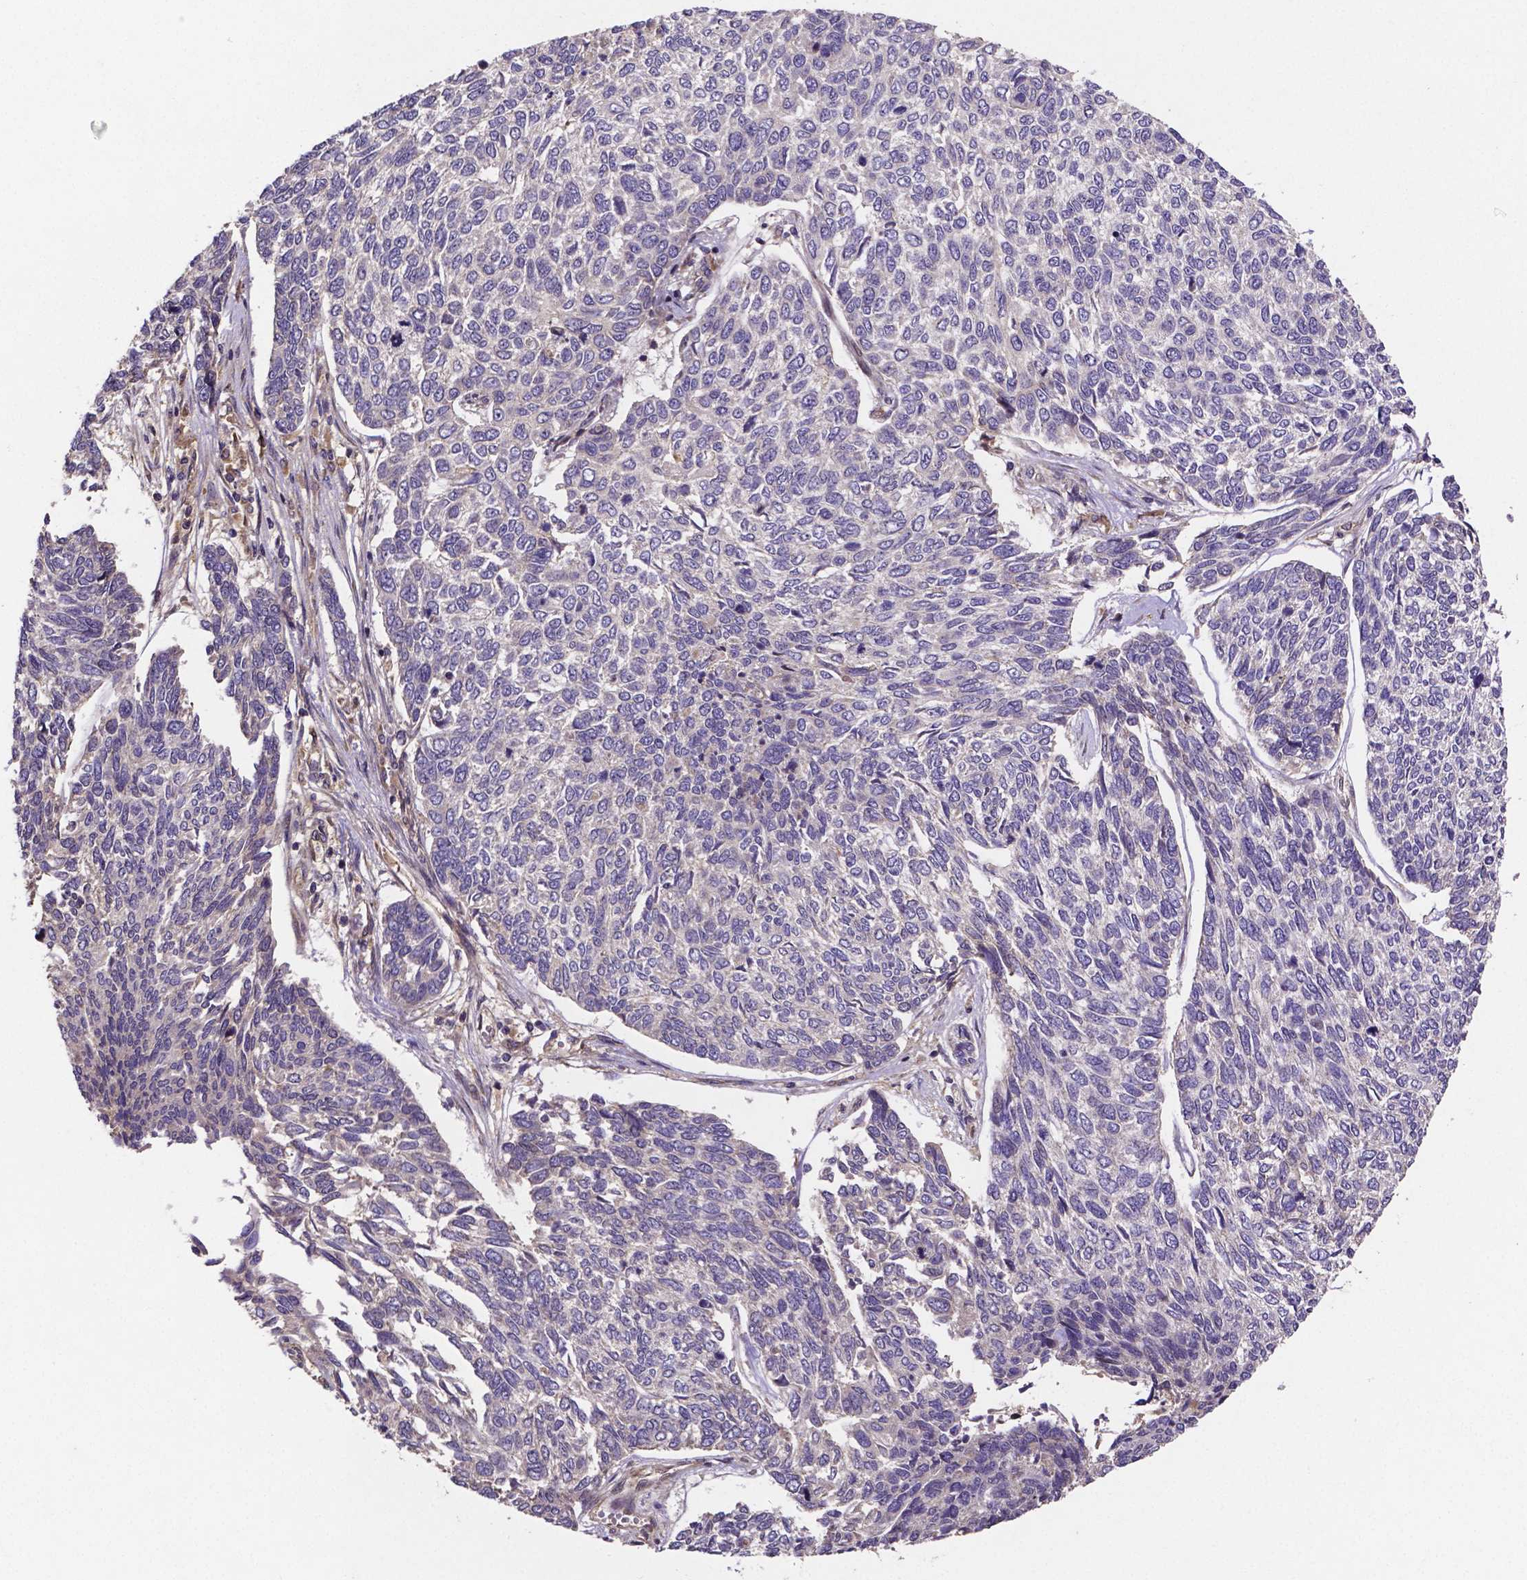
{"staining": {"intensity": "negative", "quantity": "none", "location": "none"}, "tissue": "skin cancer", "cell_type": "Tumor cells", "image_type": "cancer", "snomed": [{"axis": "morphology", "description": "Basal cell carcinoma"}, {"axis": "topography", "description": "Skin"}], "caption": "The histopathology image displays no significant staining in tumor cells of basal cell carcinoma (skin). (IHC, brightfield microscopy, high magnification).", "gene": "RNF123", "patient": {"sex": "female", "age": 65}}